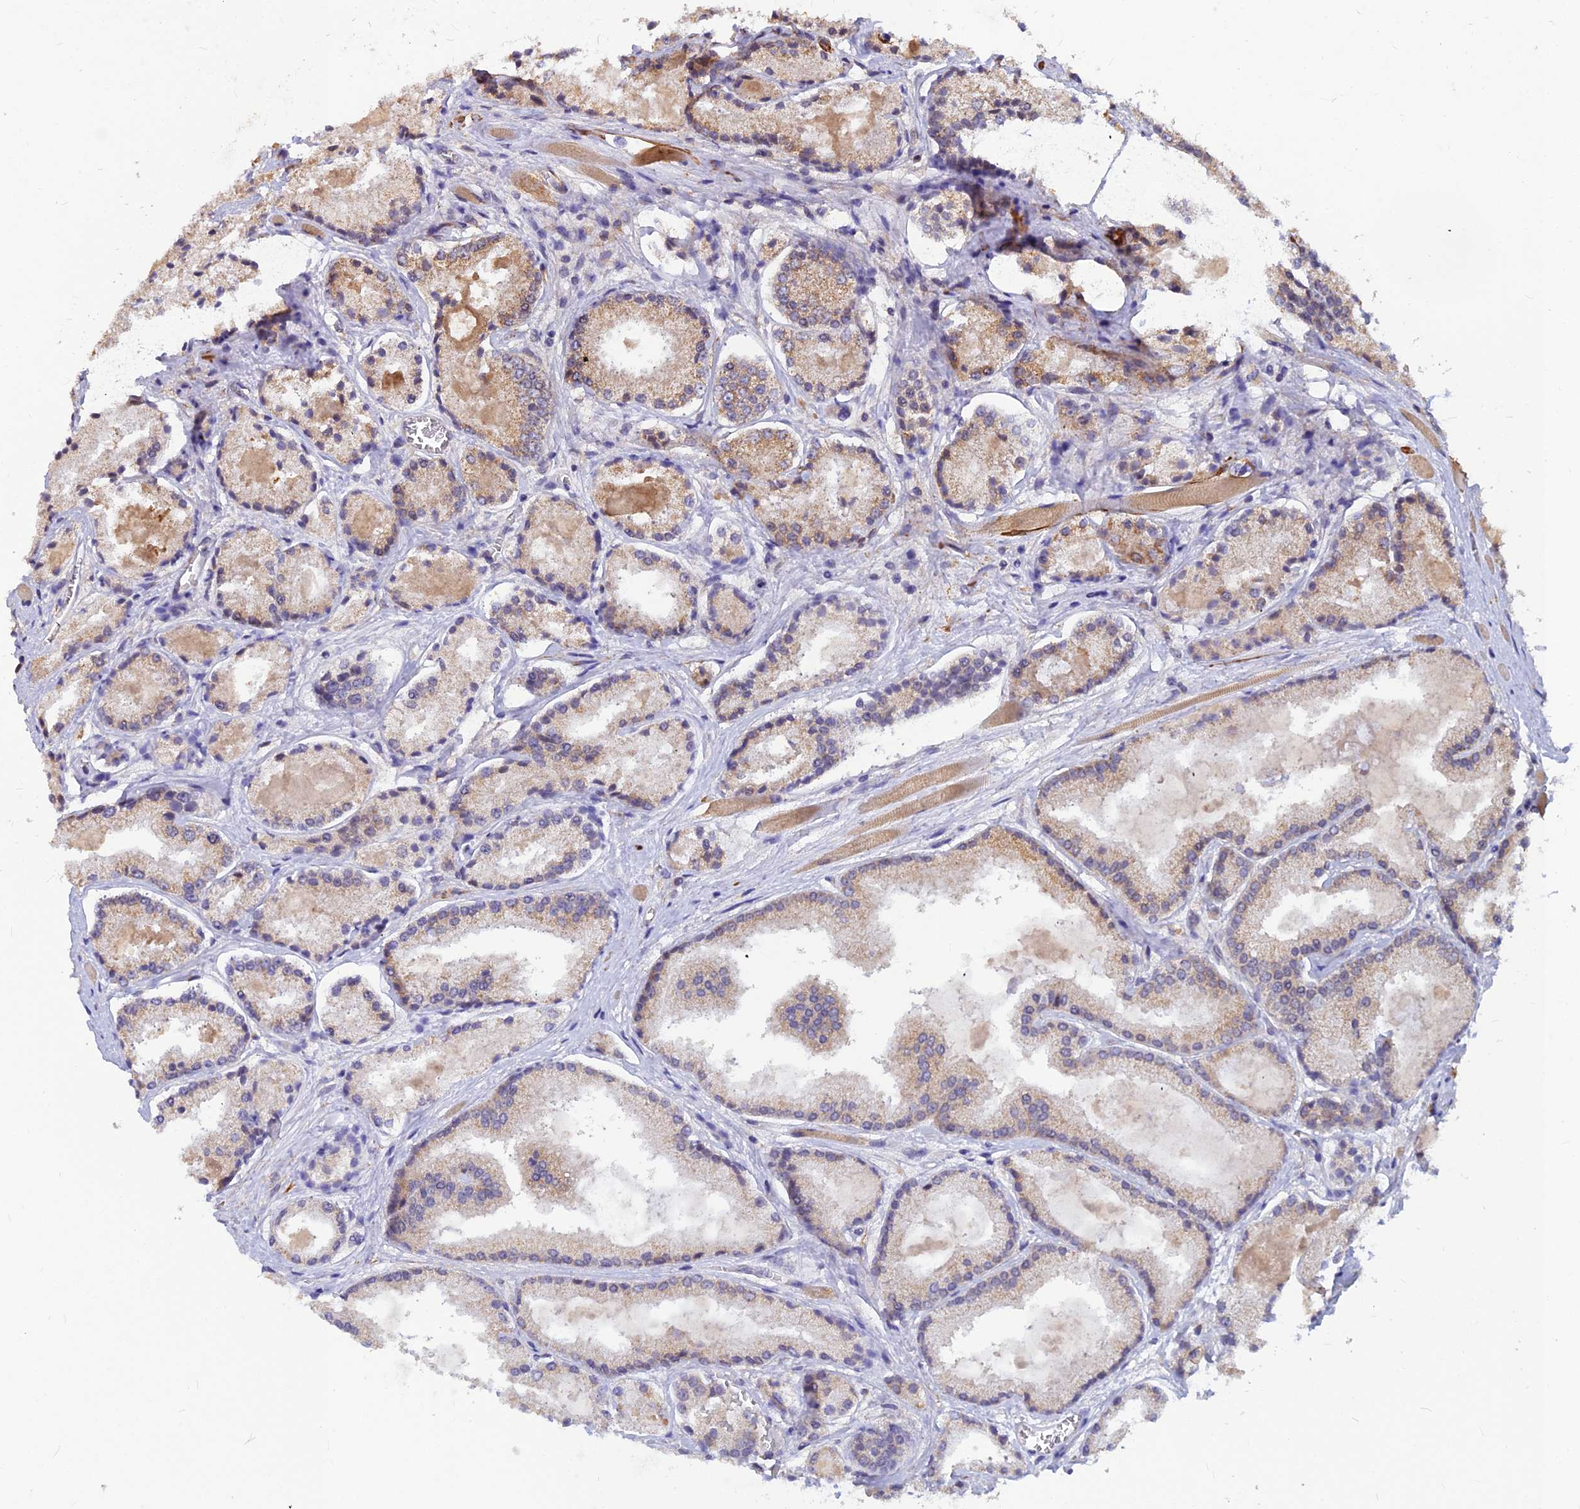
{"staining": {"intensity": "moderate", "quantity": "<25%", "location": "cytoplasmic/membranous"}, "tissue": "prostate cancer", "cell_type": "Tumor cells", "image_type": "cancer", "snomed": [{"axis": "morphology", "description": "Adenocarcinoma, High grade"}, {"axis": "topography", "description": "Prostate"}], "caption": "The immunohistochemical stain shows moderate cytoplasmic/membranous positivity in tumor cells of adenocarcinoma (high-grade) (prostate) tissue. The protein of interest is stained brown, and the nuclei are stained in blue (DAB IHC with brightfield microscopy, high magnification).", "gene": "LEKR1", "patient": {"sex": "male", "age": 67}}